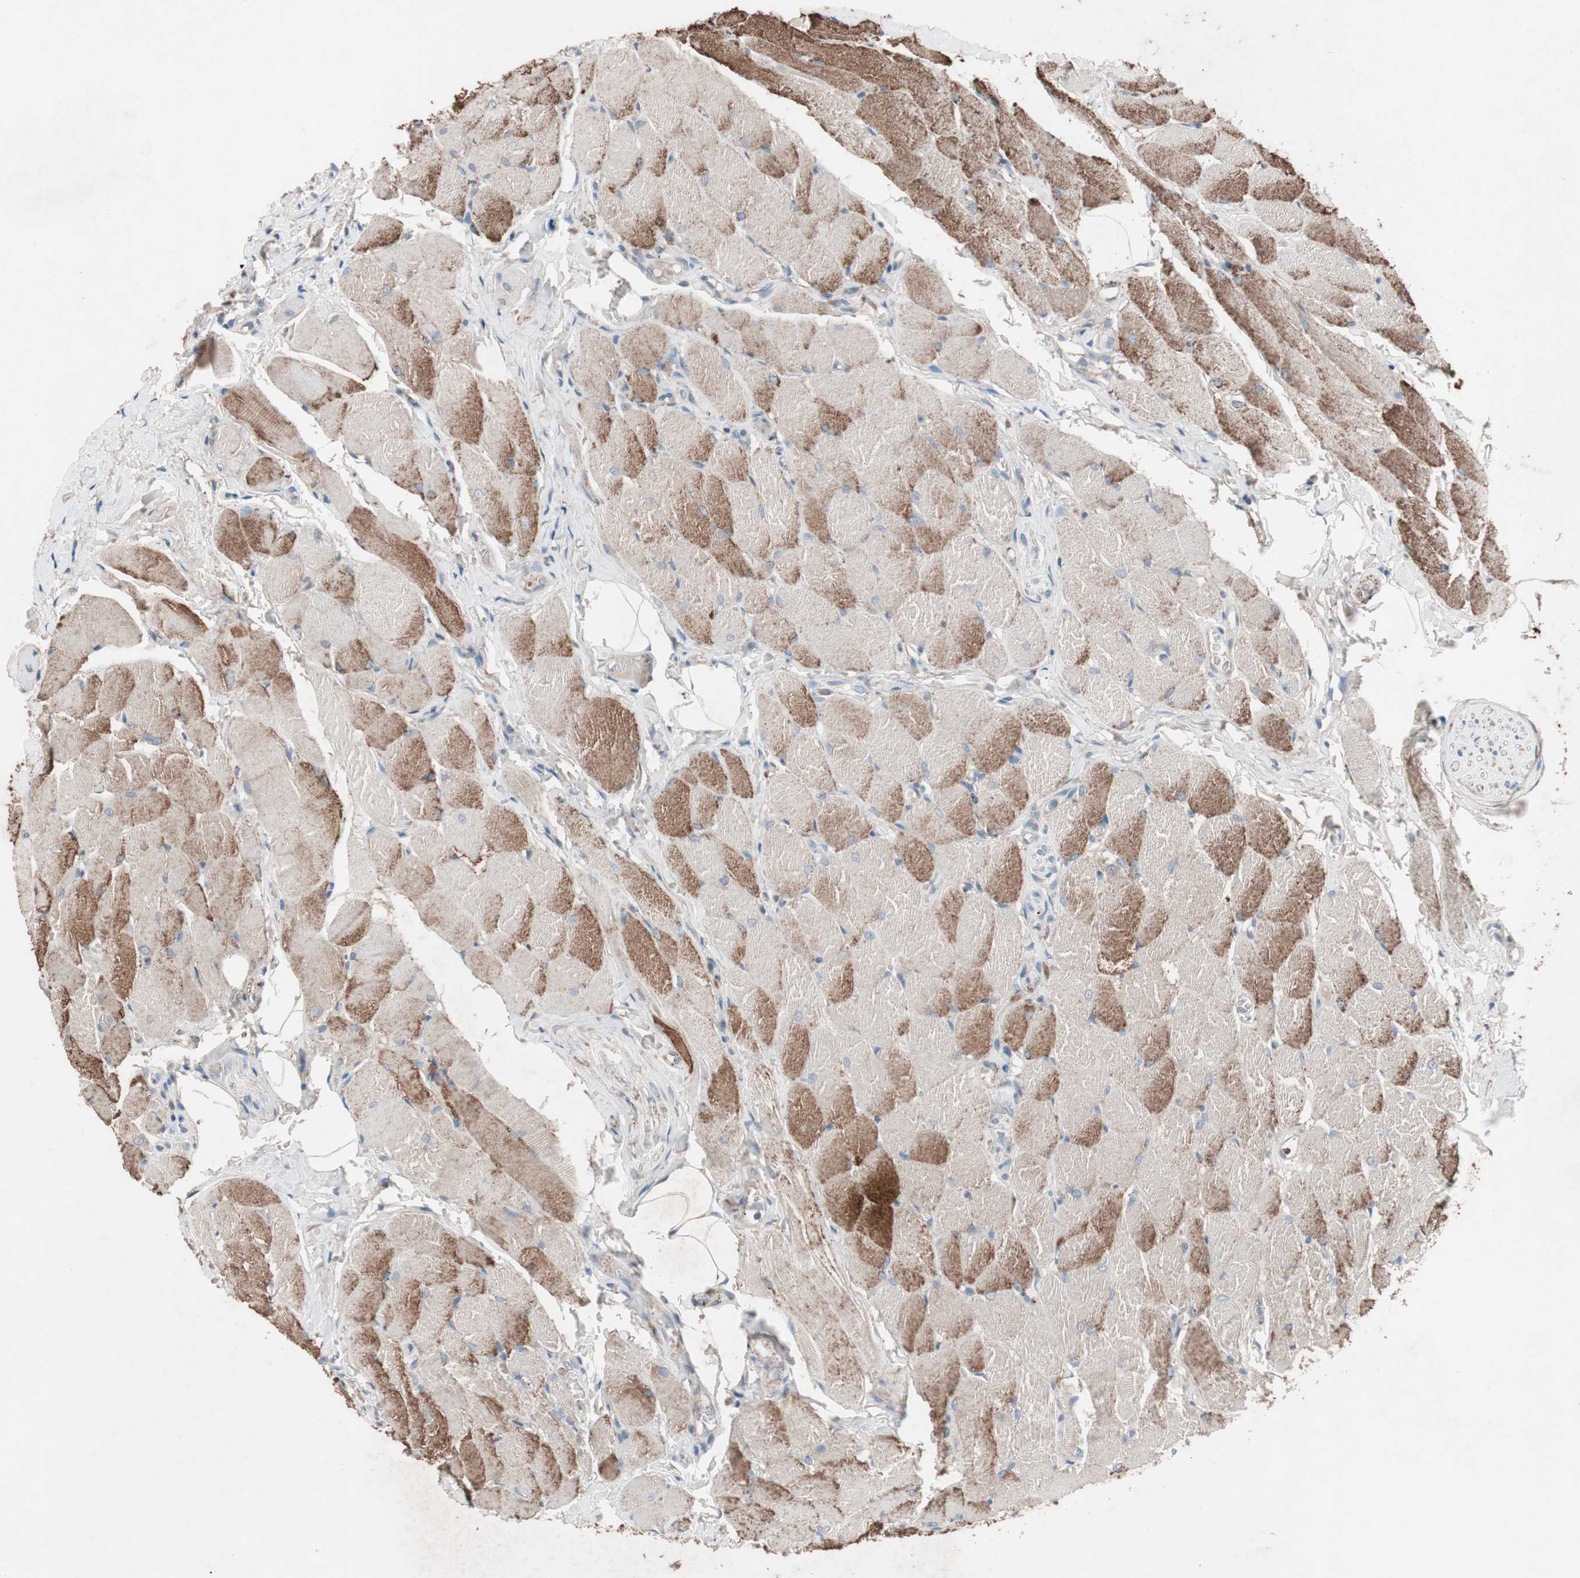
{"staining": {"intensity": "weak", "quantity": "25%-75%", "location": "cytoplasmic/membranous"}, "tissue": "oral mucosa", "cell_type": "Squamous epithelial cells", "image_type": "normal", "snomed": [{"axis": "morphology", "description": "Normal tissue, NOS"}, {"axis": "topography", "description": "Oral tissue"}], "caption": "A histopathology image showing weak cytoplasmic/membranous positivity in approximately 25%-75% of squamous epithelial cells in benign oral mucosa, as visualized by brown immunohistochemical staining.", "gene": "GRB7", "patient": {"sex": "male", "age": 54}}